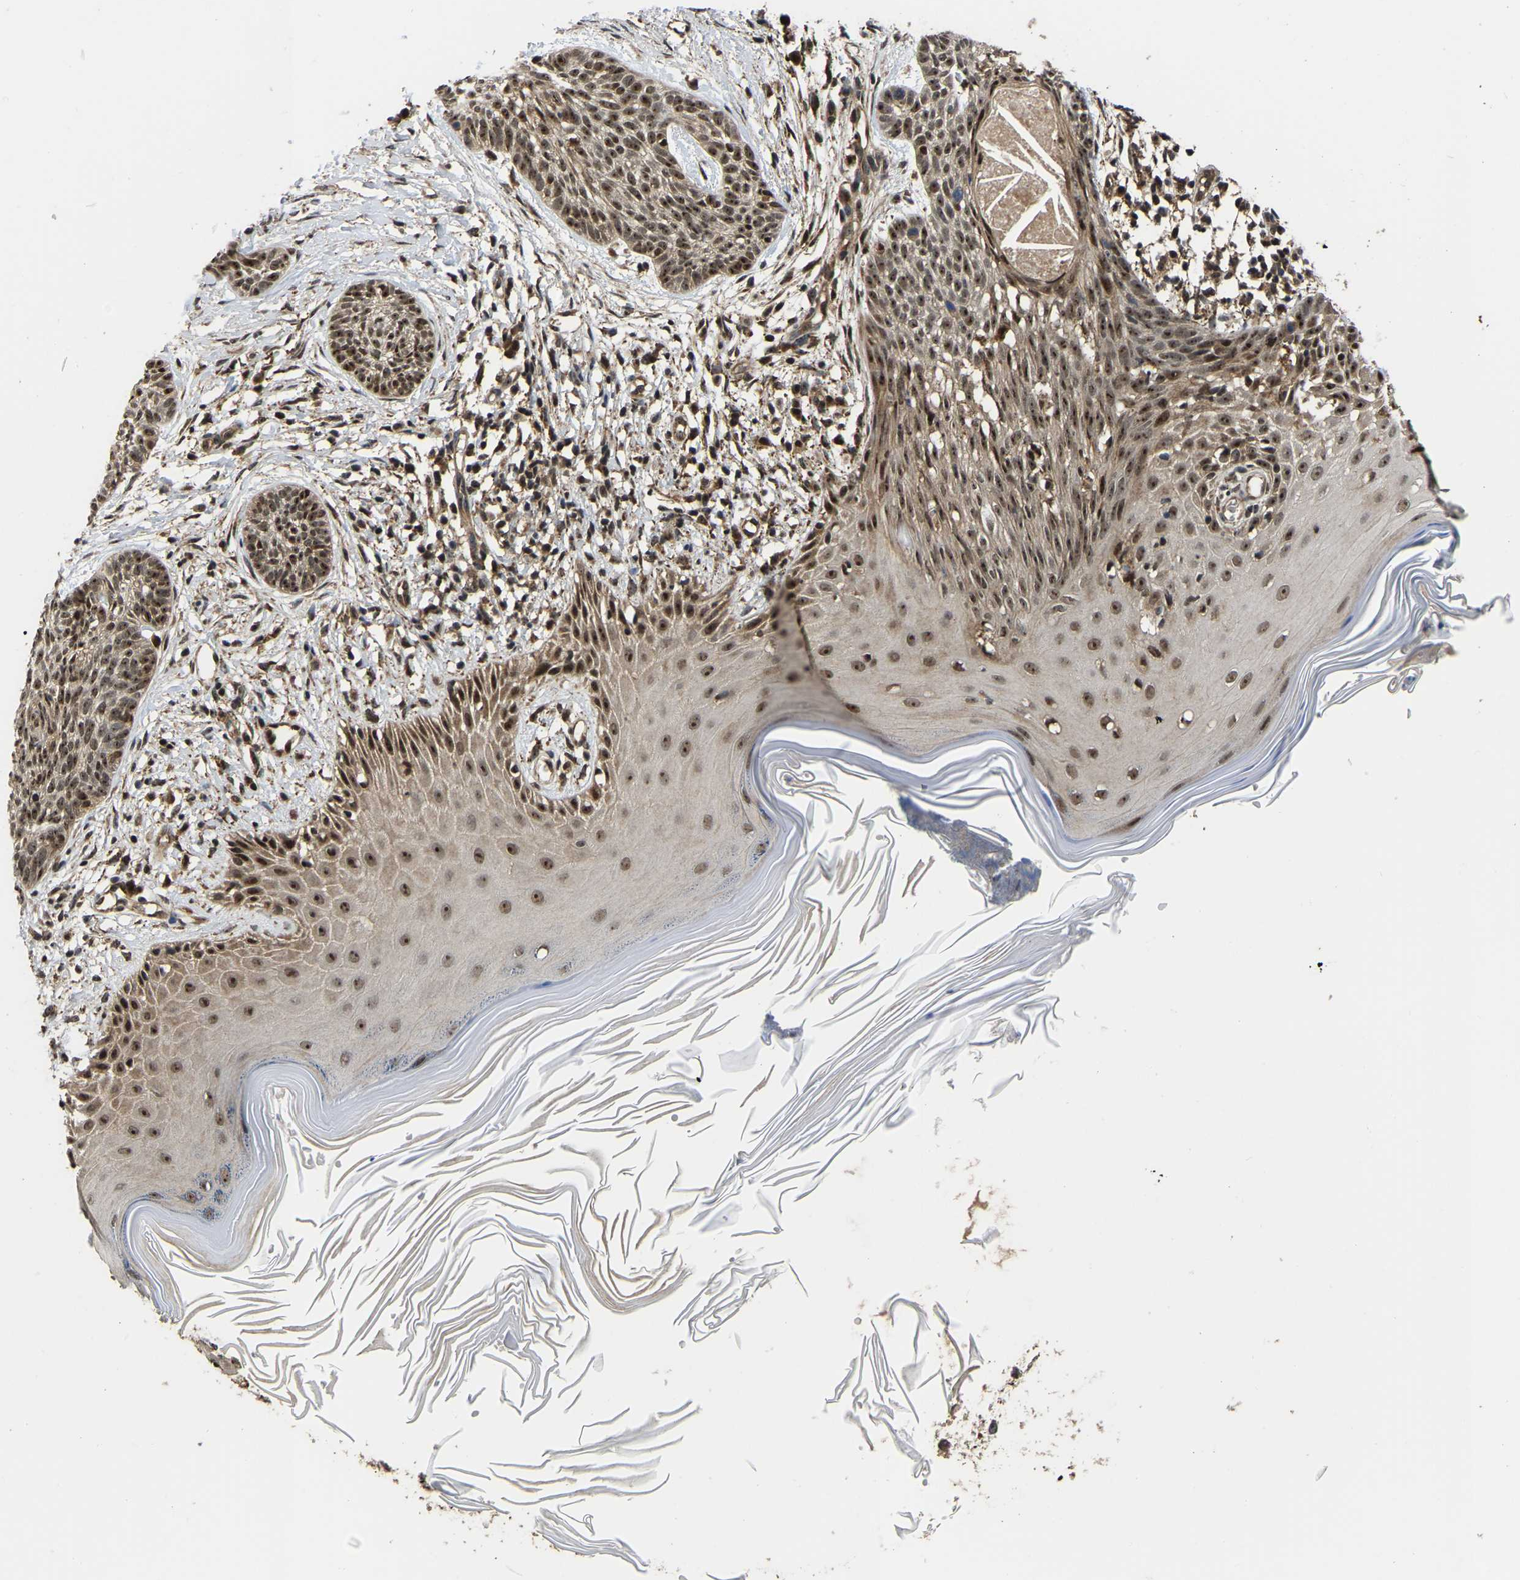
{"staining": {"intensity": "moderate", "quantity": ">75%", "location": "nuclear"}, "tissue": "skin cancer", "cell_type": "Tumor cells", "image_type": "cancer", "snomed": [{"axis": "morphology", "description": "Basal cell carcinoma"}, {"axis": "topography", "description": "Skin"}], "caption": "Protein staining of skin basal cell carcinoma tissue exhibits moderate nuclear staining in approximately >75% of tumor cells.", "gene": "CIAO1", "patient": {"sex": "female", "age": 59}}